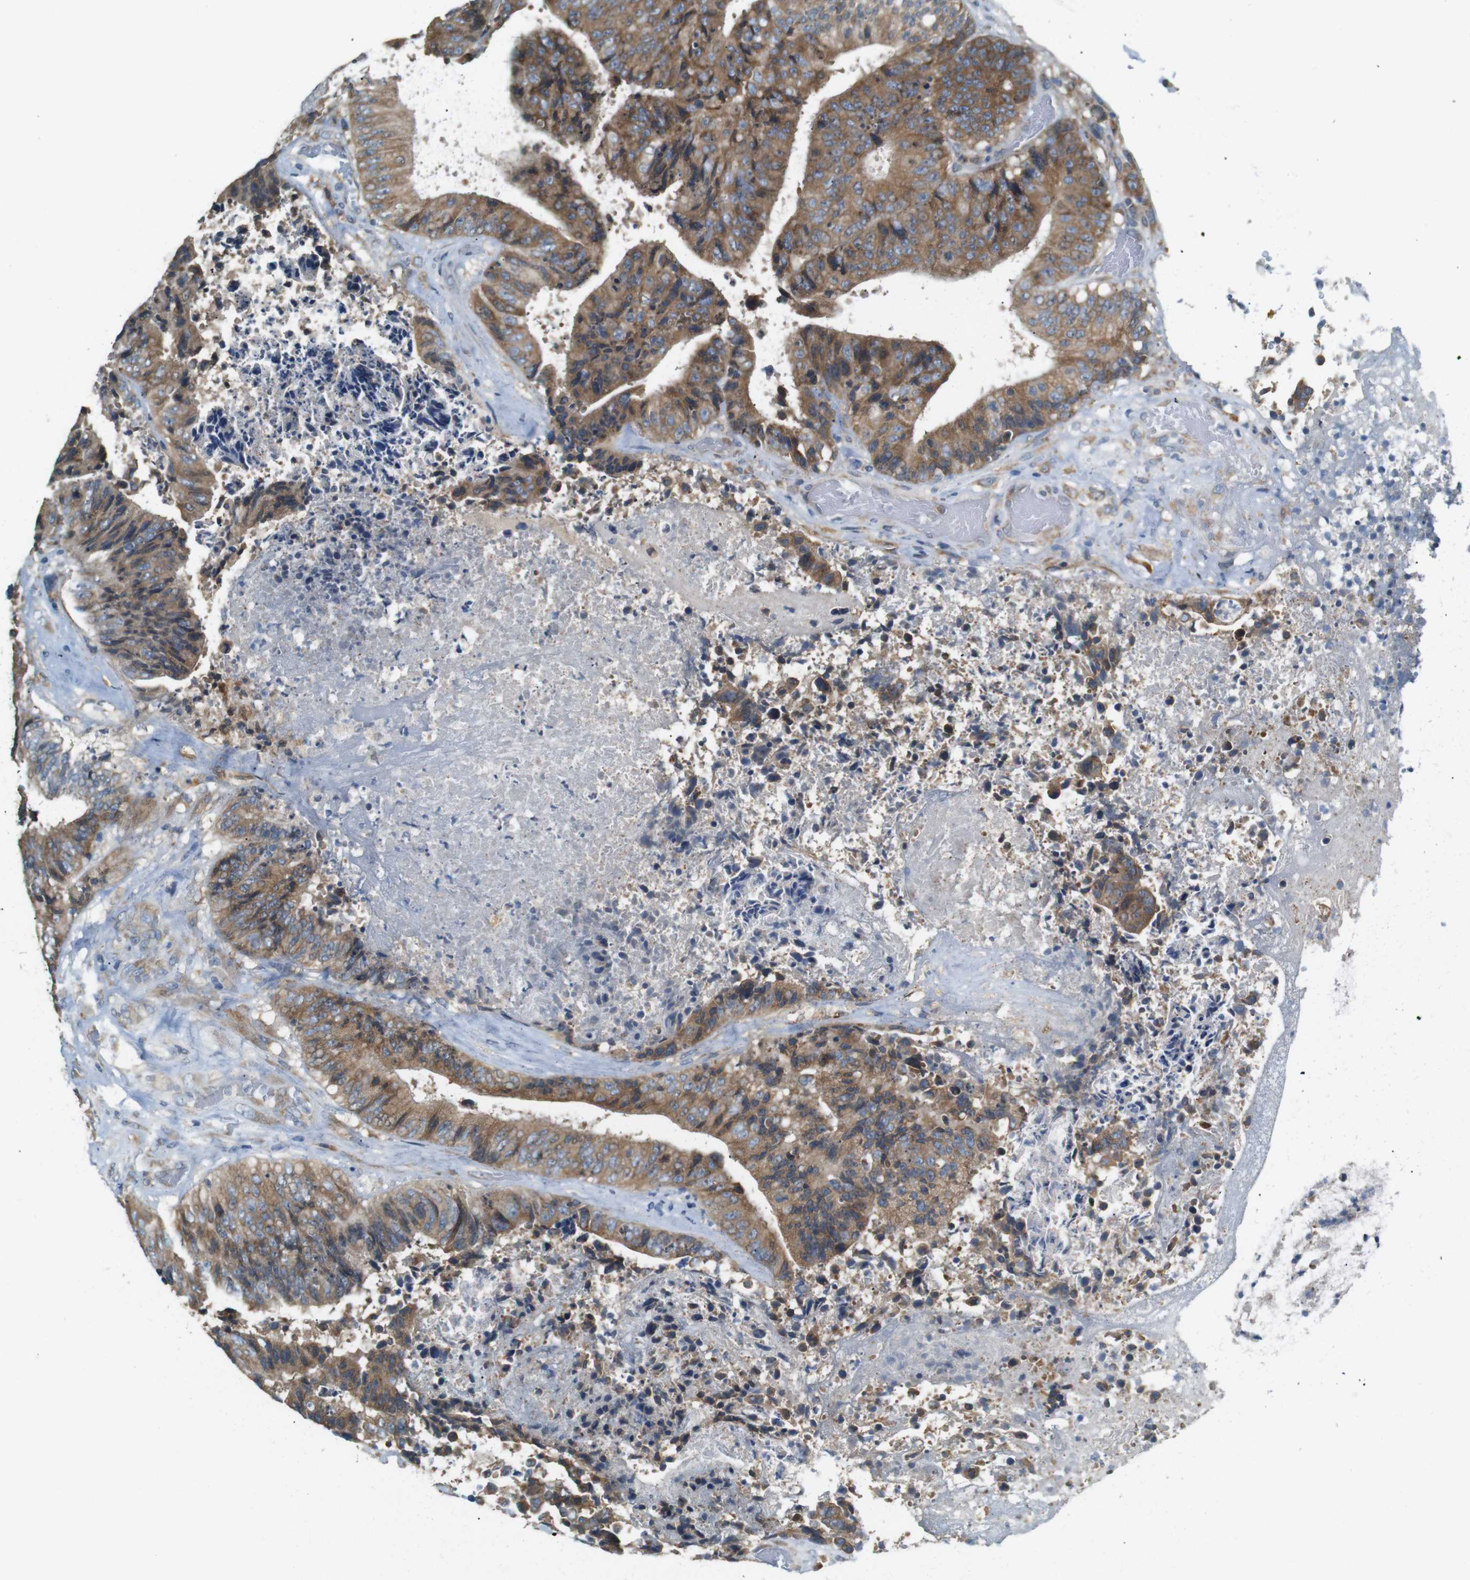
{"staining": {"intensity": "moderate", "quantity": ">75%", "location": "cytoplasmic/membranous"}, "tissue": "colorectal cancer", "cell_type": "Tumor cells", "image_type": "cancer", "snomed": [{"axis": "morphology", "description": "Adenocarcinoma, NOS"}, {"axis": "topography", "description": "Rectum"}], "caption": "Colorectal cancer stained with DAB immunohistochemistry shows medium levels of moderate cytoplasmic/membranous expression in about >75% of tumor cells. Using DAB (brown) and hematoxylin (blue) stains, captured at high magnification using brightfield microscopy.", "gene": "NEBL", "patient": {"sex": "male", "age": 72}}